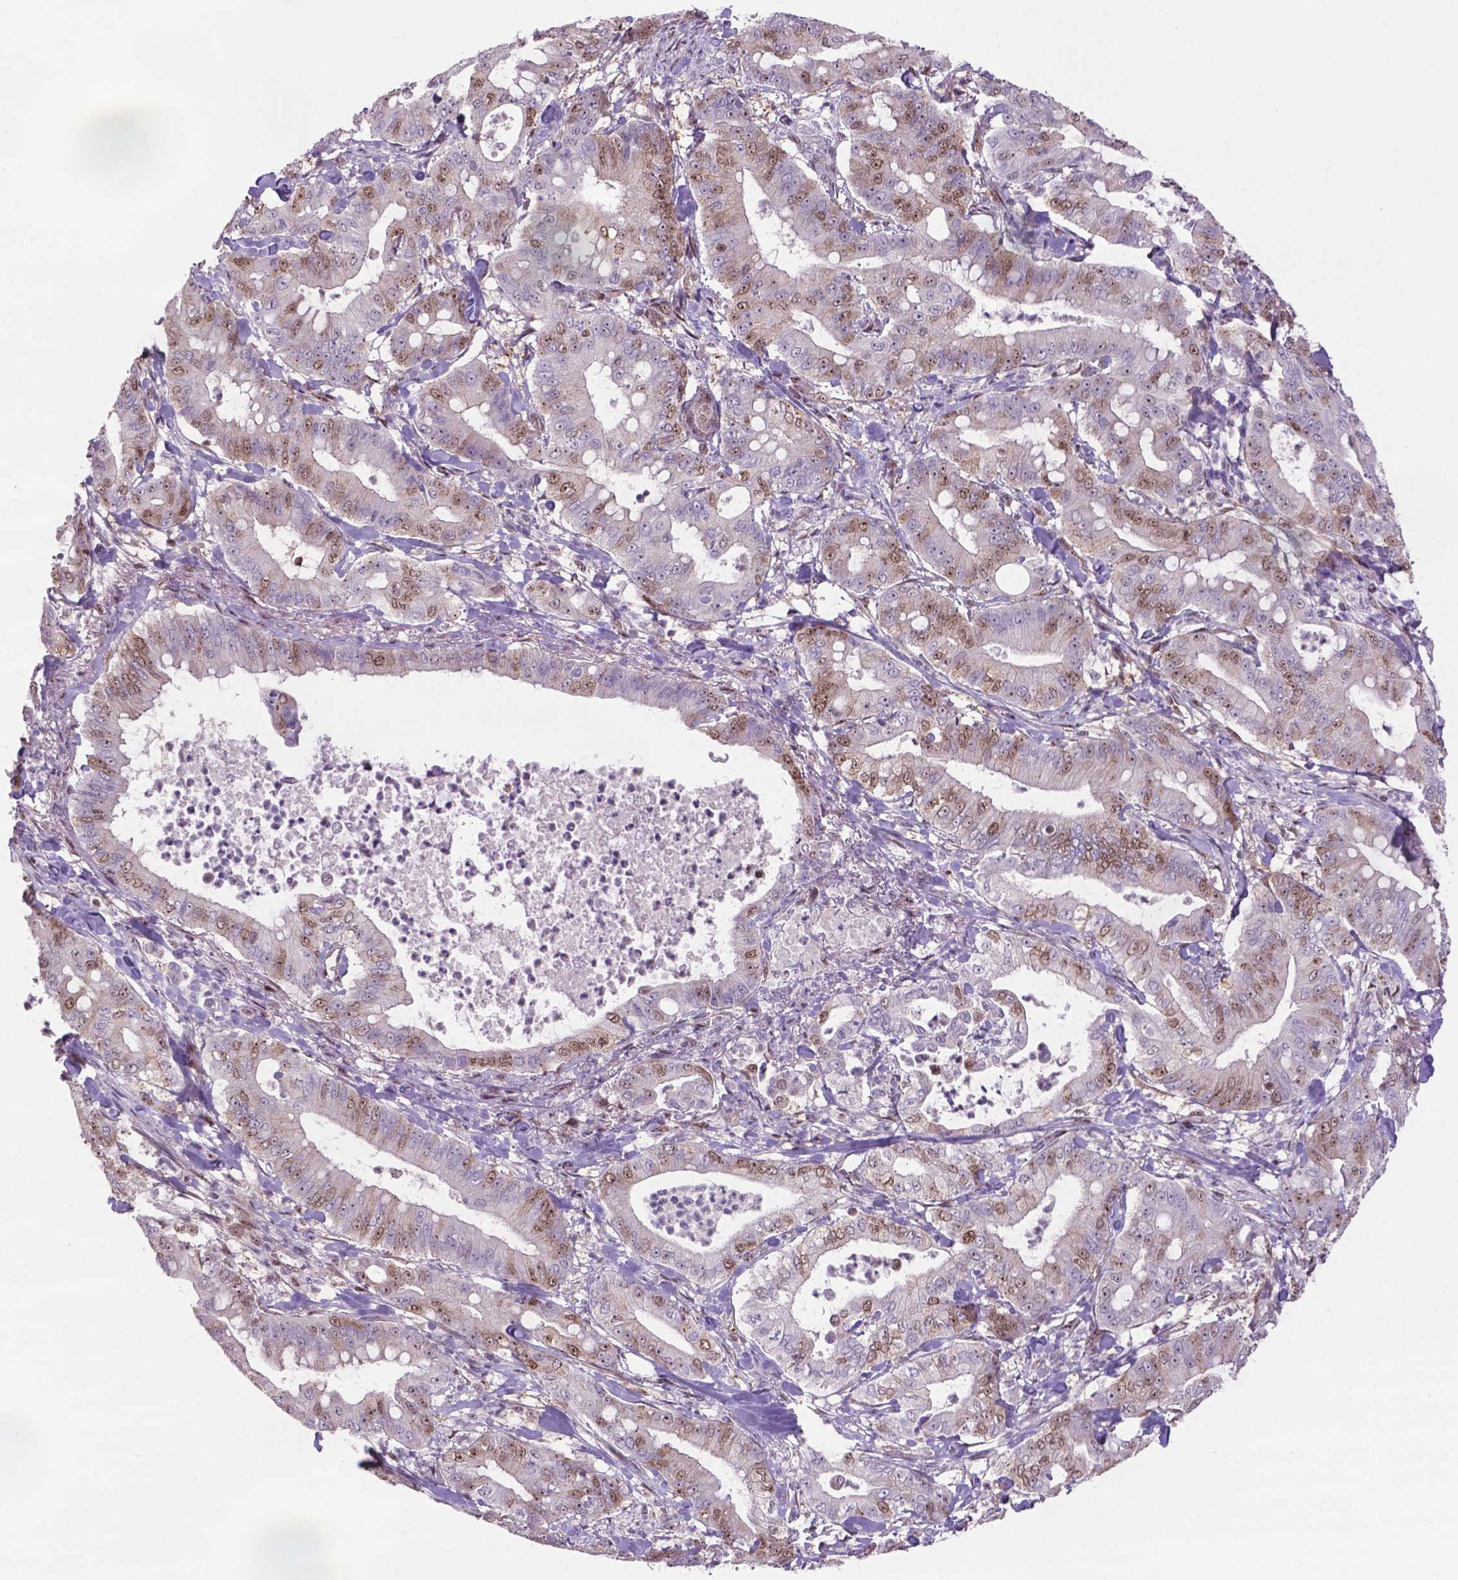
{"staining": {"intensity": "moderate", "quantity": "25%-75%", "location": "nuclear"}, "tissue": "pancreatic cancer", "cell_type": "Tumor cells", "image_type": "cancer", "snomed": [{"axis": "morphology", "description": "Adenocarcinoma, NOS"}, {"axis": "topography", "description": "Pancreas"}], "caption": "Adenocarcinoma (pancreatic) stained with DAB (3,3'-diaminobenzidine) immunohistochemistry demonstrates medium levels of moderate nuclear staining in approximately 25%-75% of tumor cells. (DAB IHC, brown staining for protein, blue staining for nuclei).", "gene": "CSNK2A1", "patient": {"sex": "male", "age": 71}}